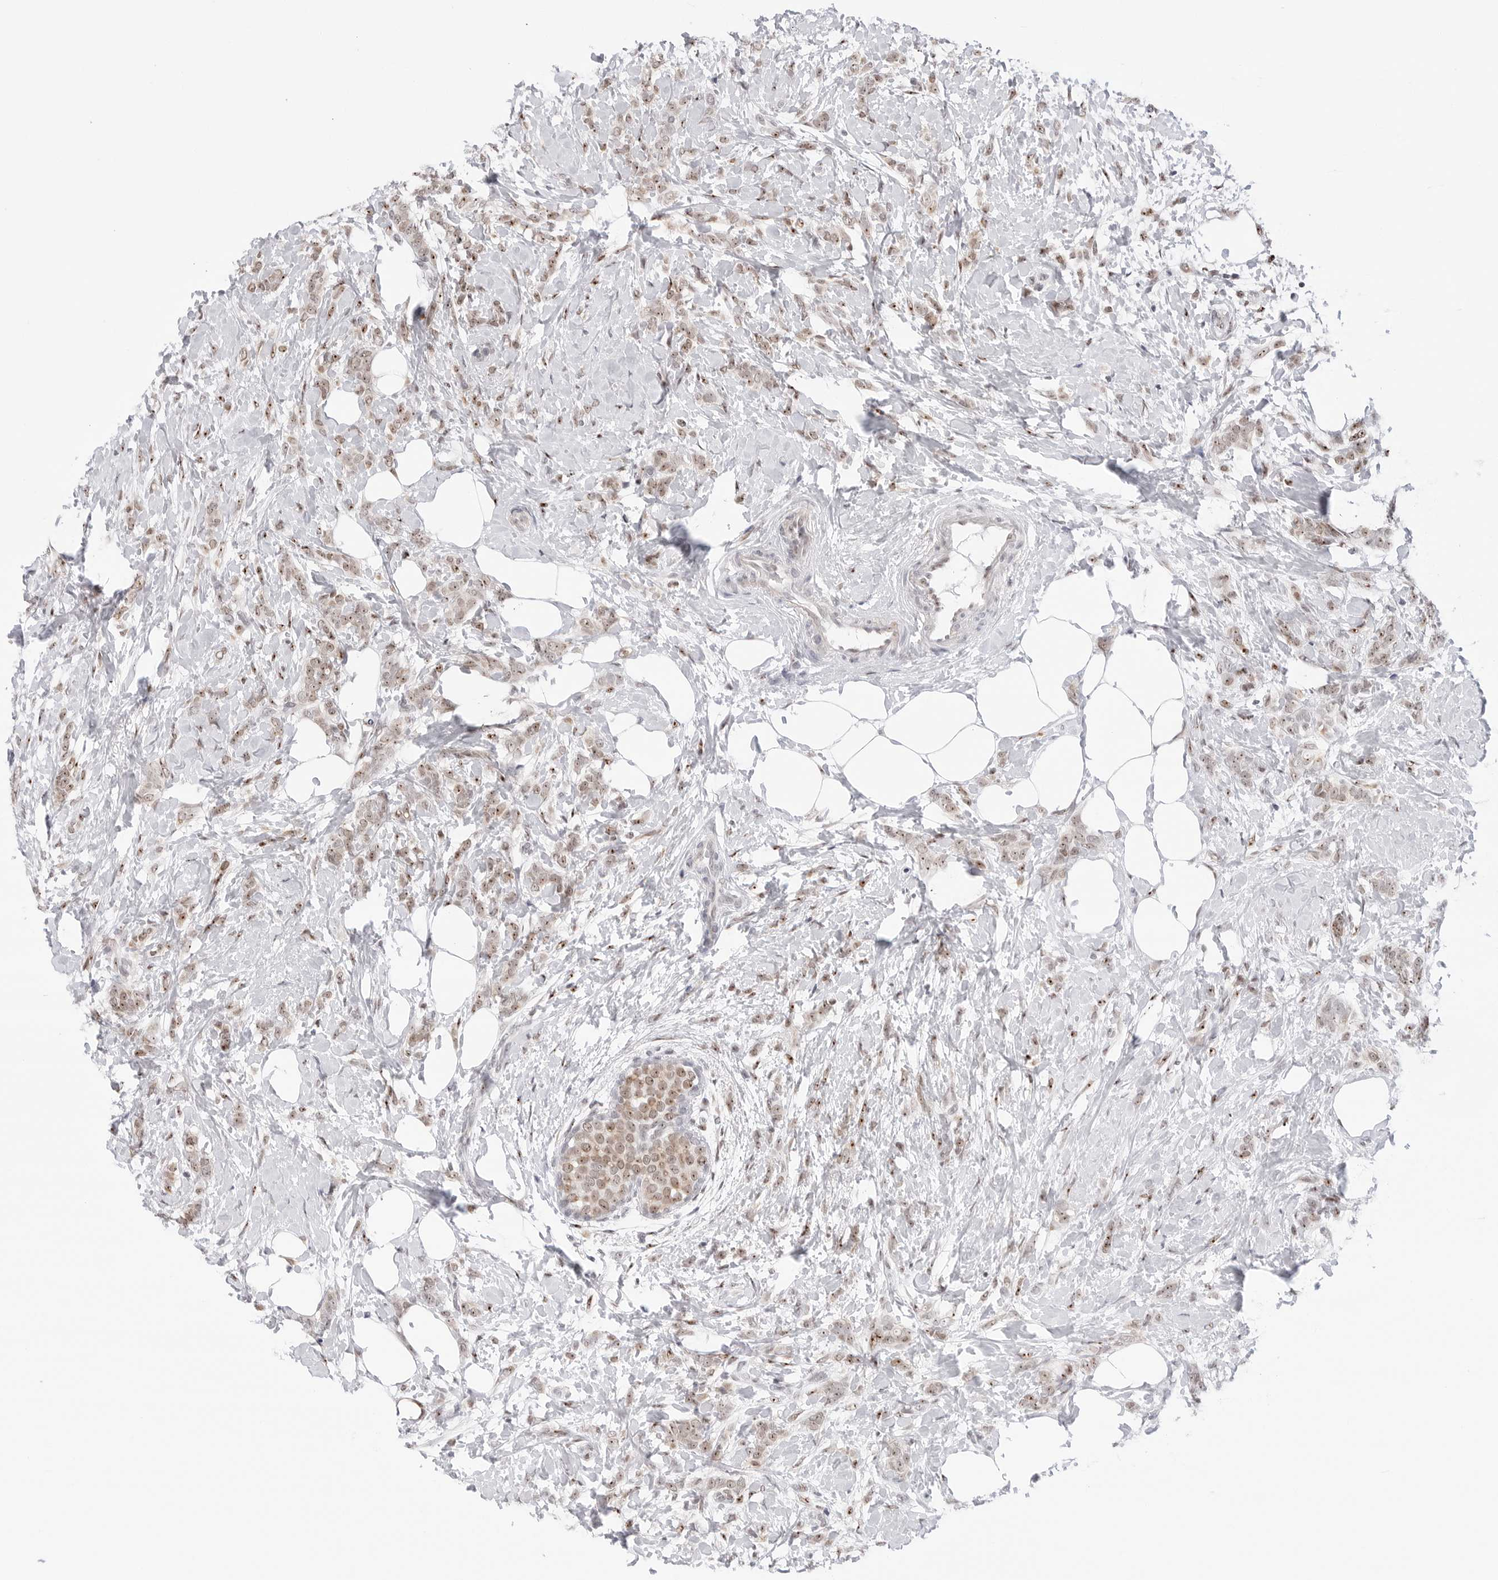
{"staining": {"intensity": "moderate", "quantity": ">75%", "location": "nuclear"}, "tissue": "breast cancer", "cell_type": "Tumor cells", "image_type": "cancer", "snomed": [{"axis": "morphology", "description": "Lobular carcinoma, in situ"}, {"axis": "morphology", "description": "Lobular carcinoma"}, {"axis": "topography", "description": "Breast"}], "caption": "The histopathology image shows immunohistochemical staining of breast cancer (lobular carcinoma in situ). There is moderate nuclear expression is identified in about >75% of tumor cells. (Stains: DAB in brown, nuclei in blue, Microscopy: brightfield microscopy at high magnification).", "gene": "C1orf162", "patient": {"sex": "female", "age": 41}}